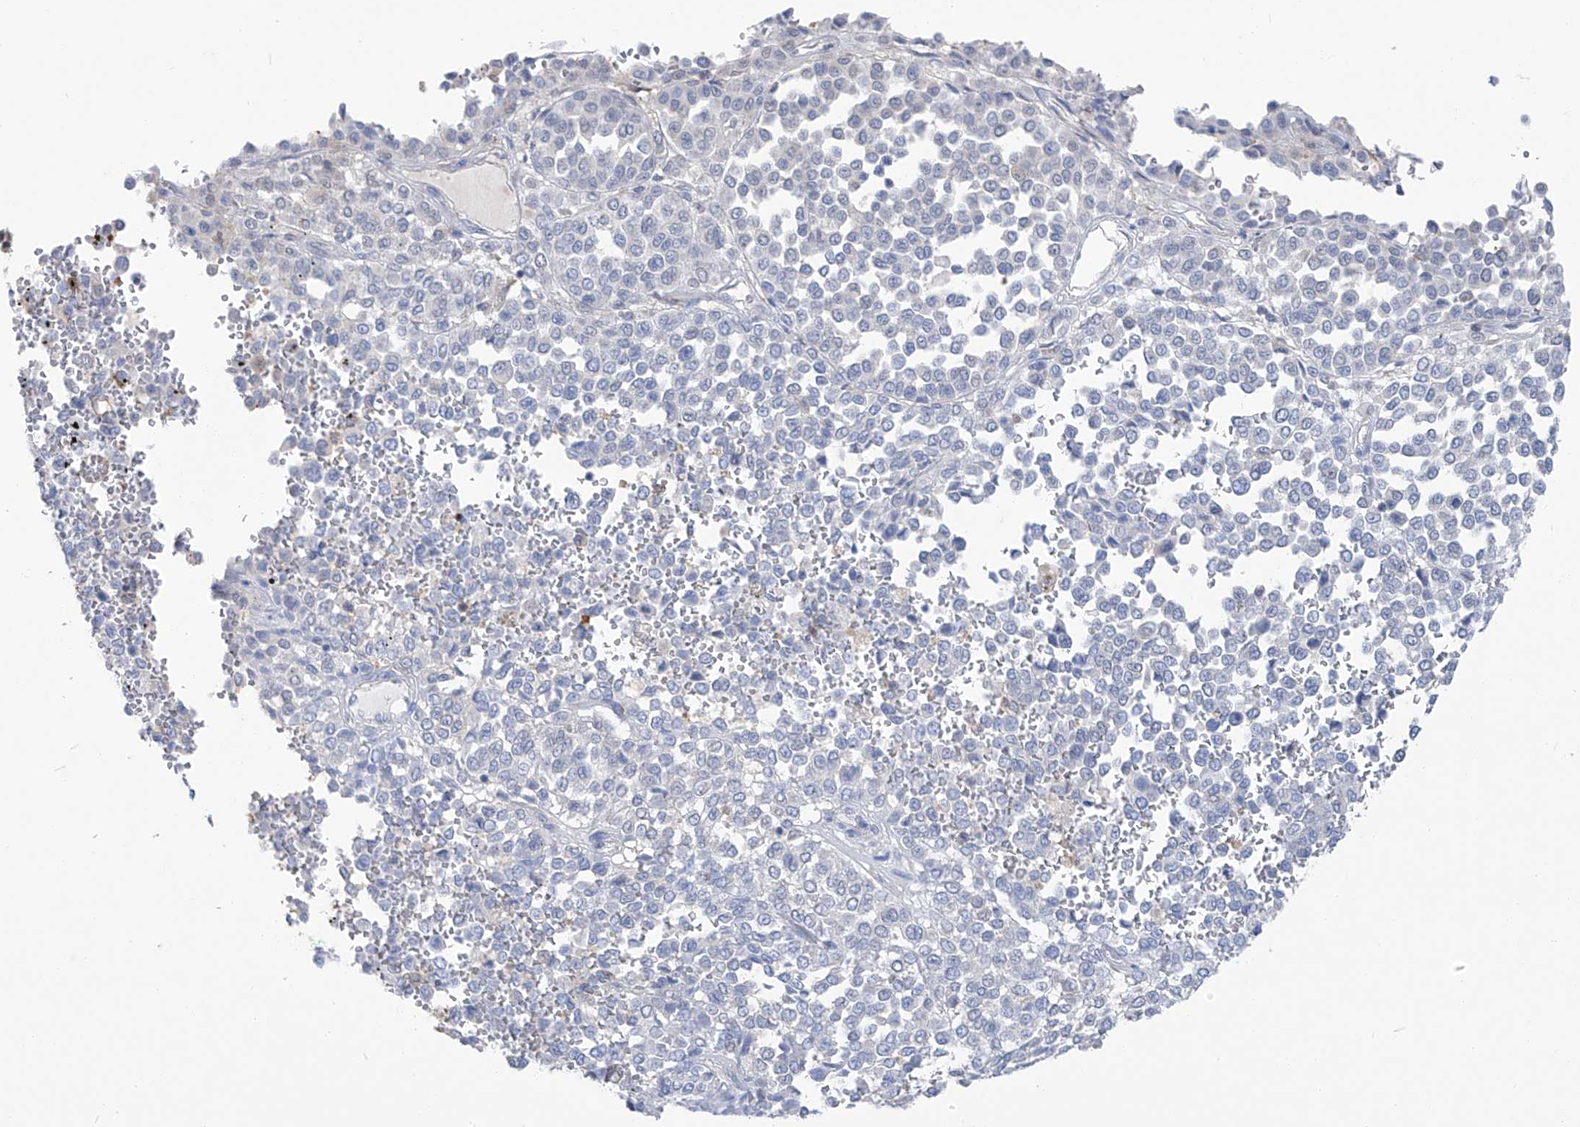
{"staining": {"intensity": "negative", "quantity": "none", "location": "none"}, "tissue": "melanoma", "cell_type": "Tumor cells", "image_type": "cancer", "snomed": [{"axis": "morphology", "description": "Malignant melanoma, Metastatic site"}, {"axis": "topography", "description": "Pancreas"}], "caption": "Melanoma was stained to show a protein in brown. There is no significant positivity in tumor cells. (DAB (3,3'-diaminobenzidine) immunohistochemistry (IHC) with hematoxylin counter stain).", "gene": "UFL1", "patient": {"sex": "female", "age": 30}}